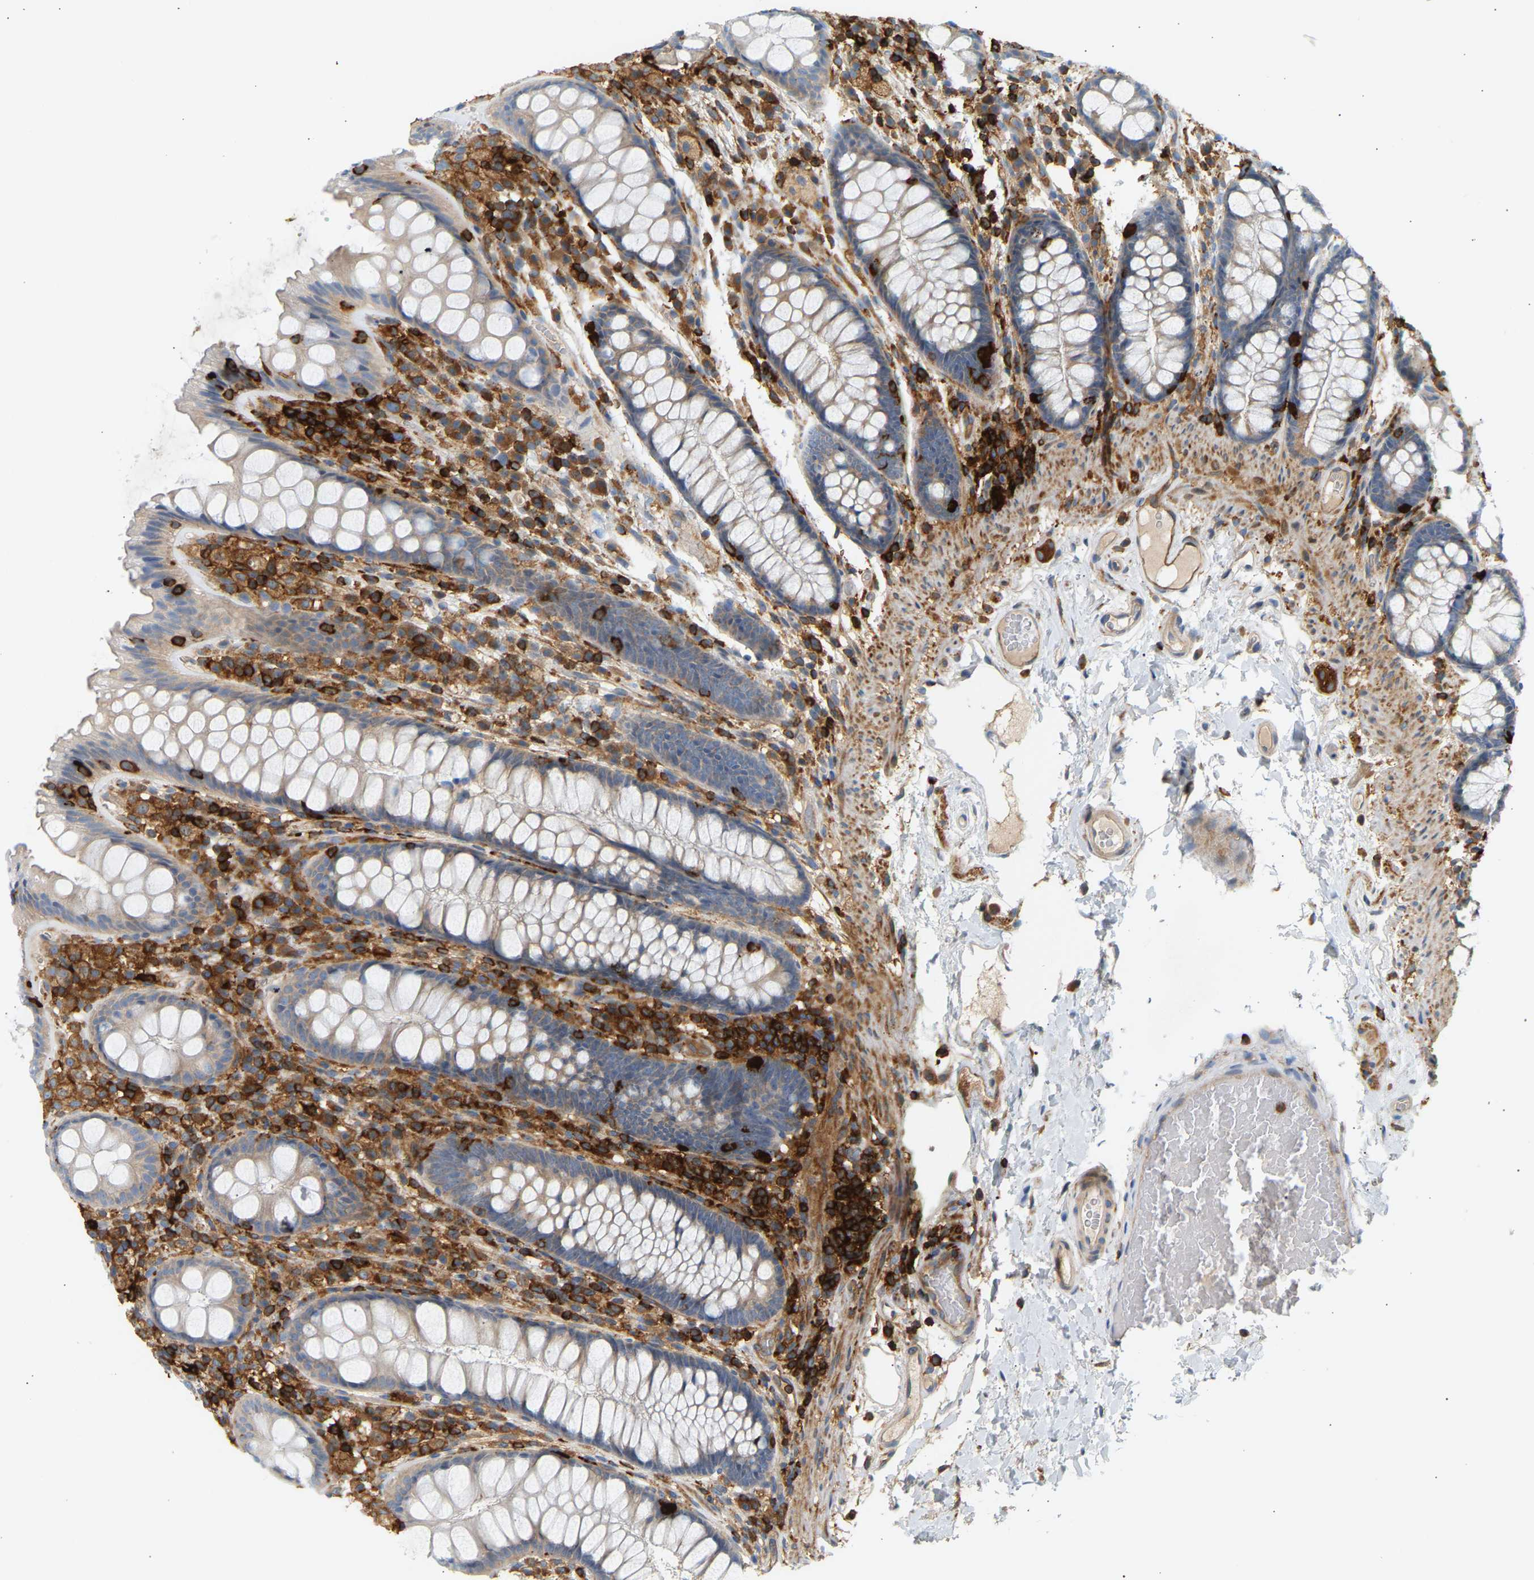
{"staining": {"intensity": "weak", "quantity": ">75%", "location": "cytoplasmic/membranous"}, "tissue": "colon", "cell_type": "Endothelial cells", "image_type": "normal", "snomed": [{"axis": "morphology", "description": "Normal tissue, NOS"}, {"axis": "topography", "description": "Colon"}], "caption": "Normal colon exhibits weak cytoplasmic/membranous expression in approximately >75% of endothelial cells, visualized by immunohistochemistry.", "gene": "FNBP1", "patient": {"sex": "female", "age": 56}}